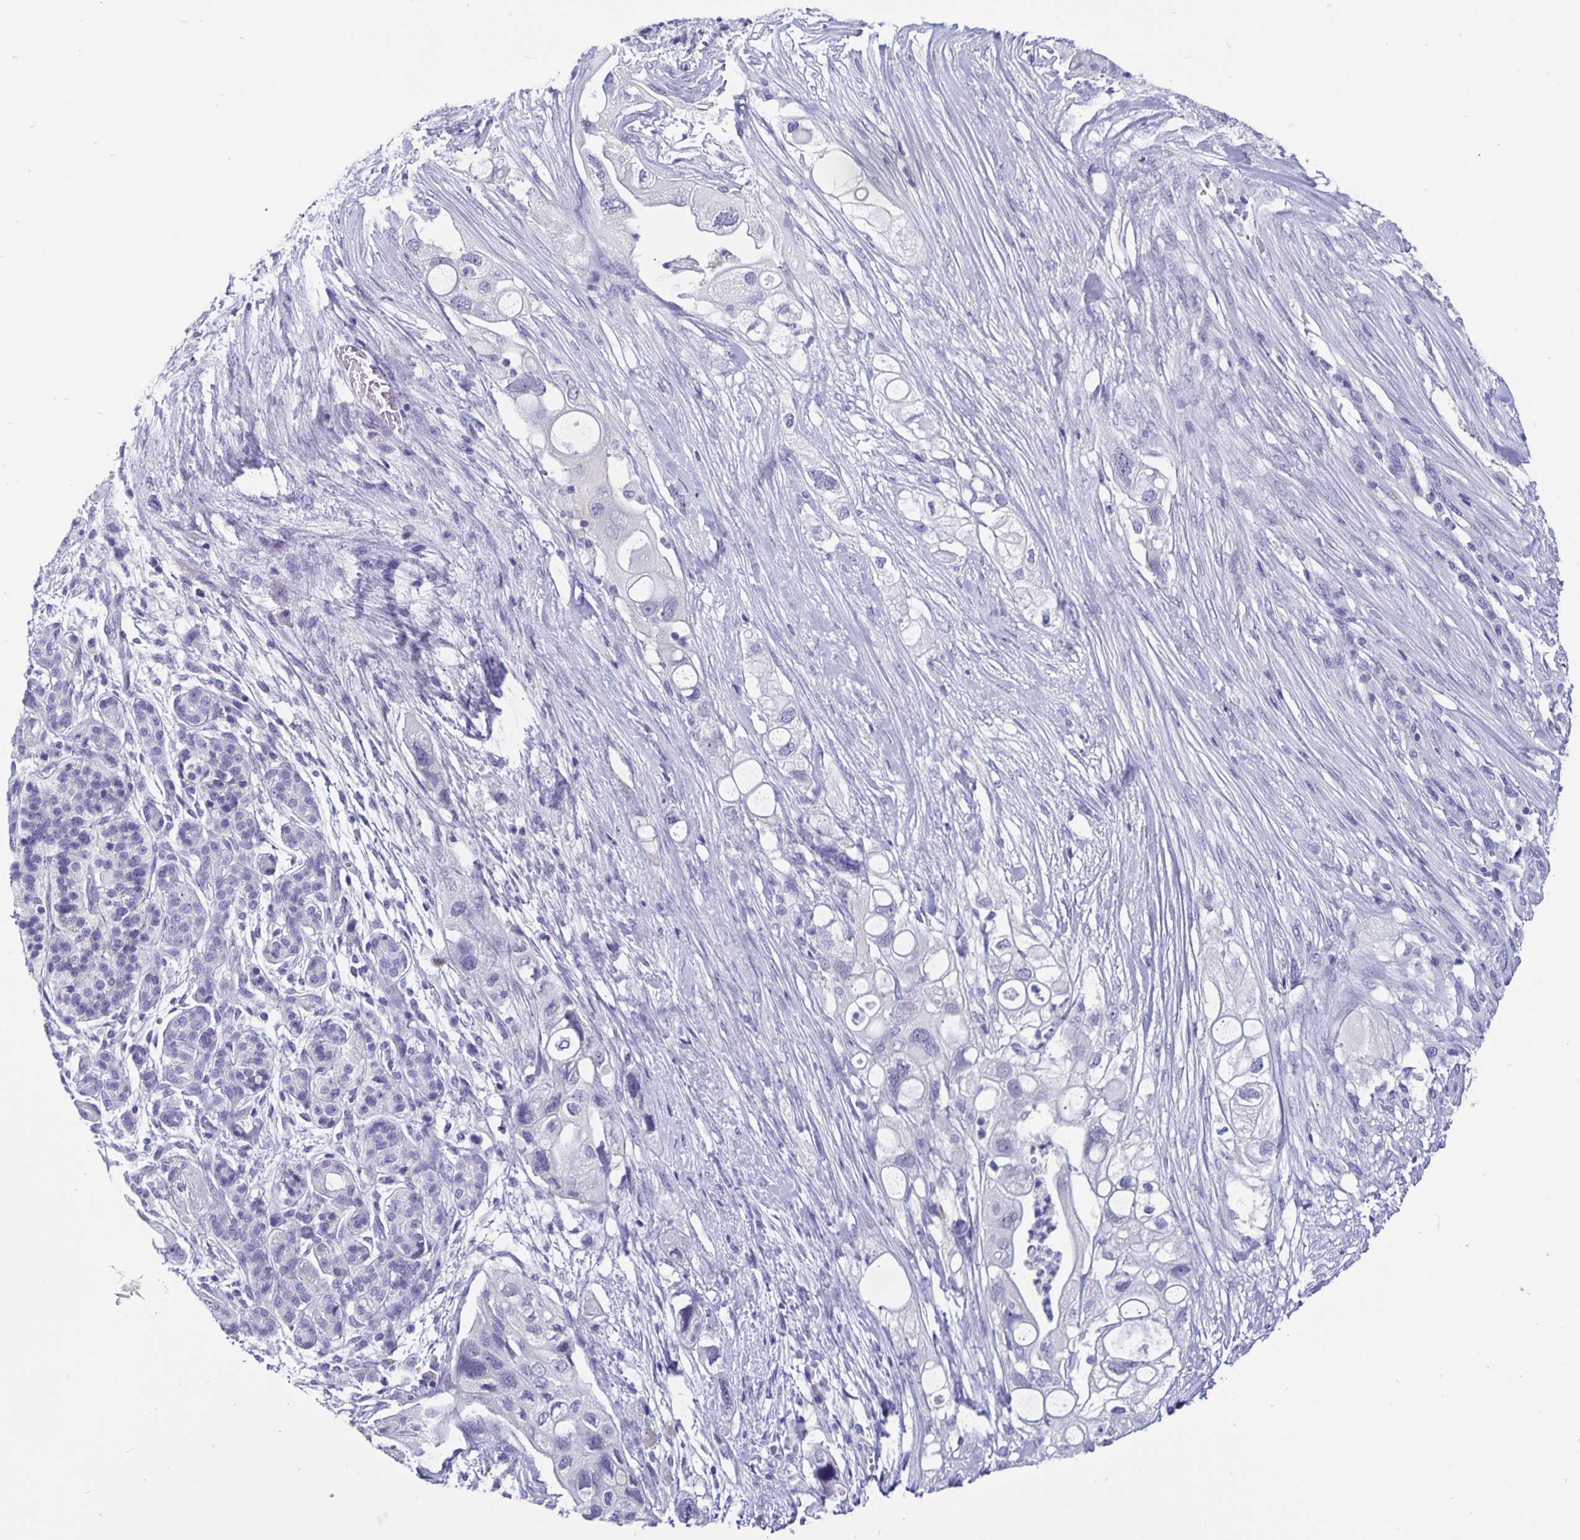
{"staining": {"intensity": "negative", "quantity": "none", "location": "none"}, "tissue": "pancreatic cancer", "cell_type": "Tumor cells", "image_type": "cancer", "snomed": [{"axis": "morphology", "description": "Adenocarcinoma, NOS"}, {"axis": "topography", "description": "Pancreas"}], "caption": "Immunohistochemical staining of human pancreatic adenocarcinoma displays no significant staining in tumor cells.", "gene": "ODF3B", "patient": {"sex": "female", "age": 72}}